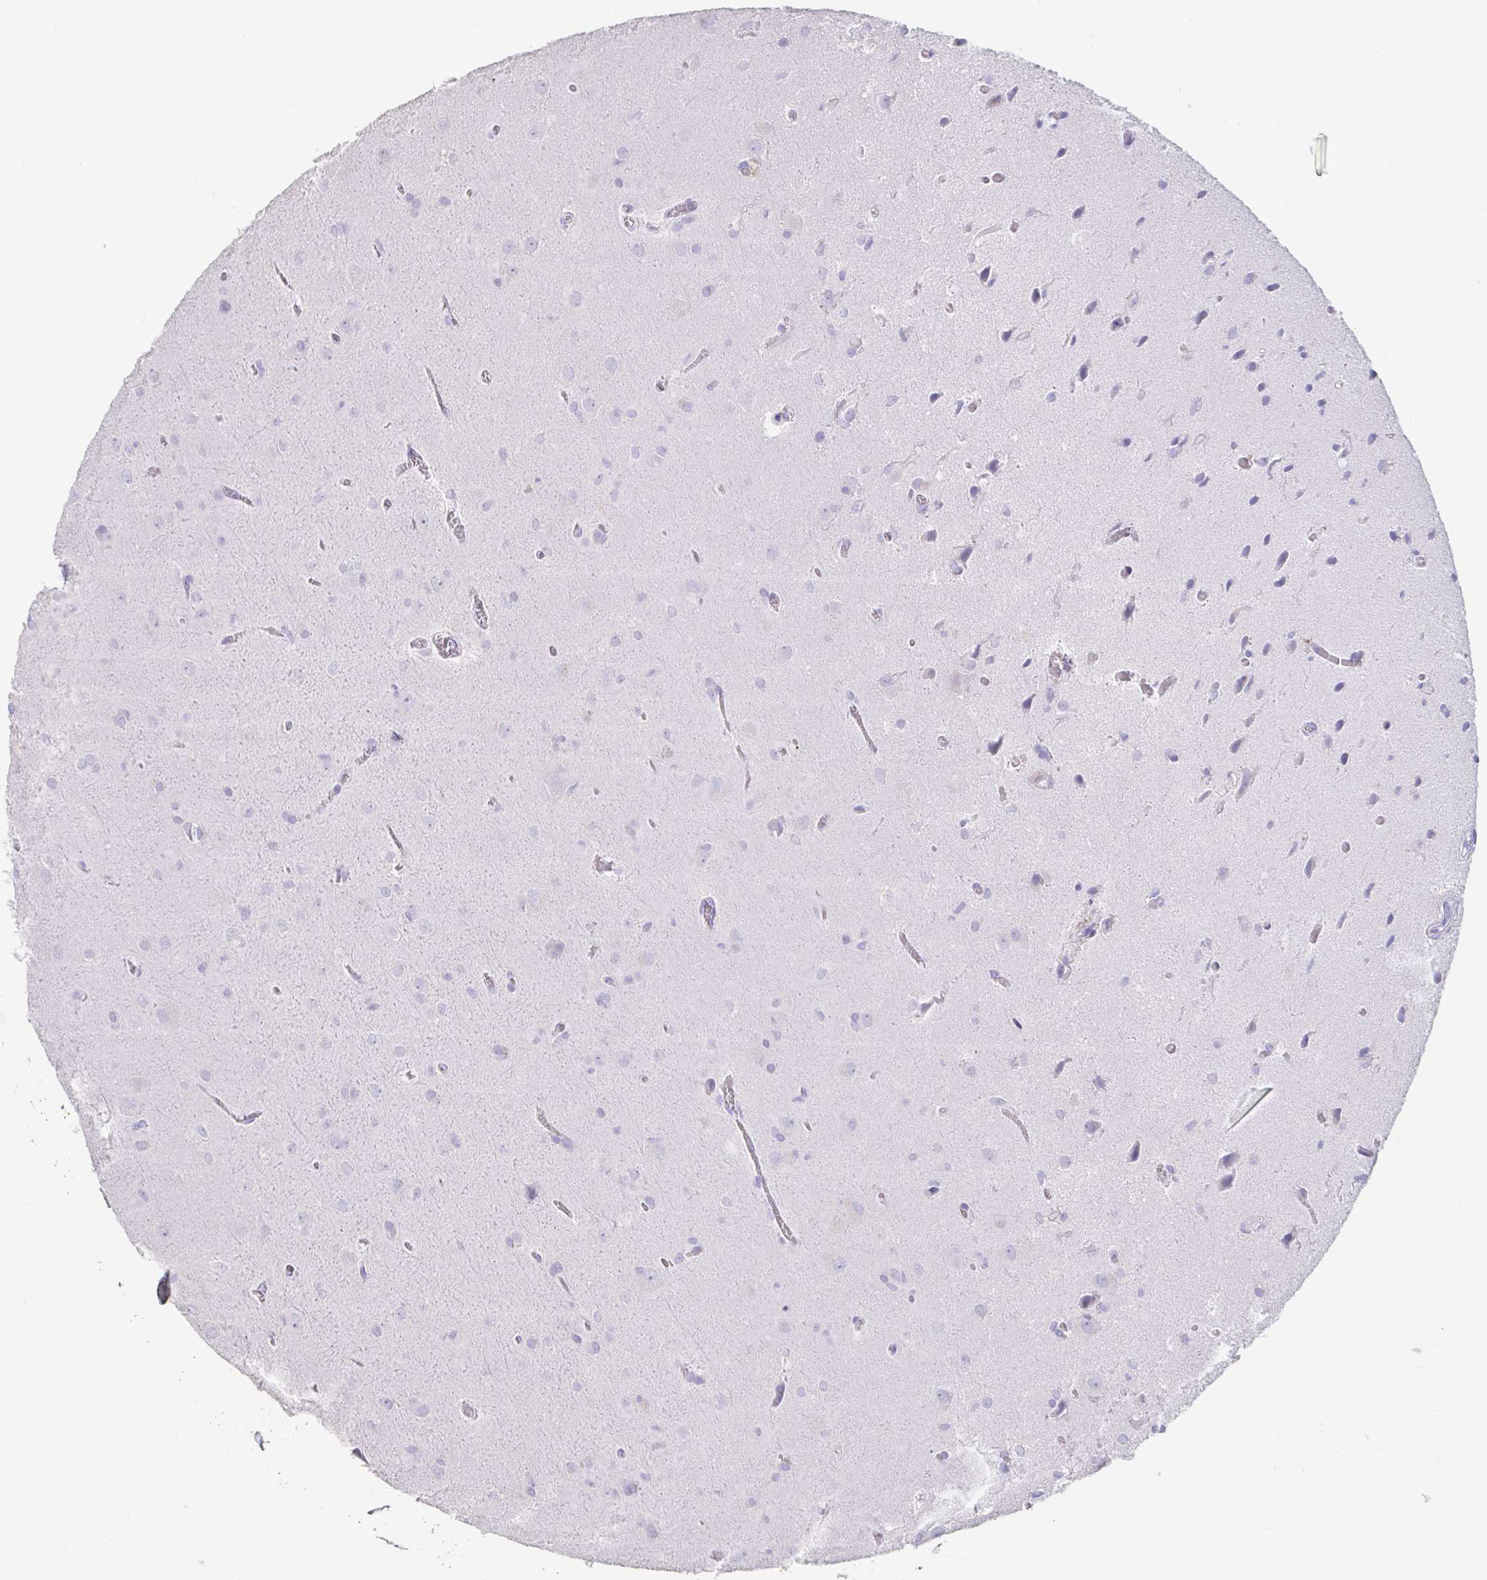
{"staining": {"intensity": "negative", "quantity": "none", "location": "none"}, "tissue": "glioma", "cell_type": "Tumor cells", "image_type": "cancer", "snomed": [{"axis": "morphology", "description": "Glioma, malignant, Low grade"}, {"axis": "topography", "description": "Brain"}], "caption": "This is a micrograph of immunohistochemistry staining of glioma, which shows no staining in tumor cells.", "gene": "TNNC1", "patient": {"sex": "male", "age": 58}}